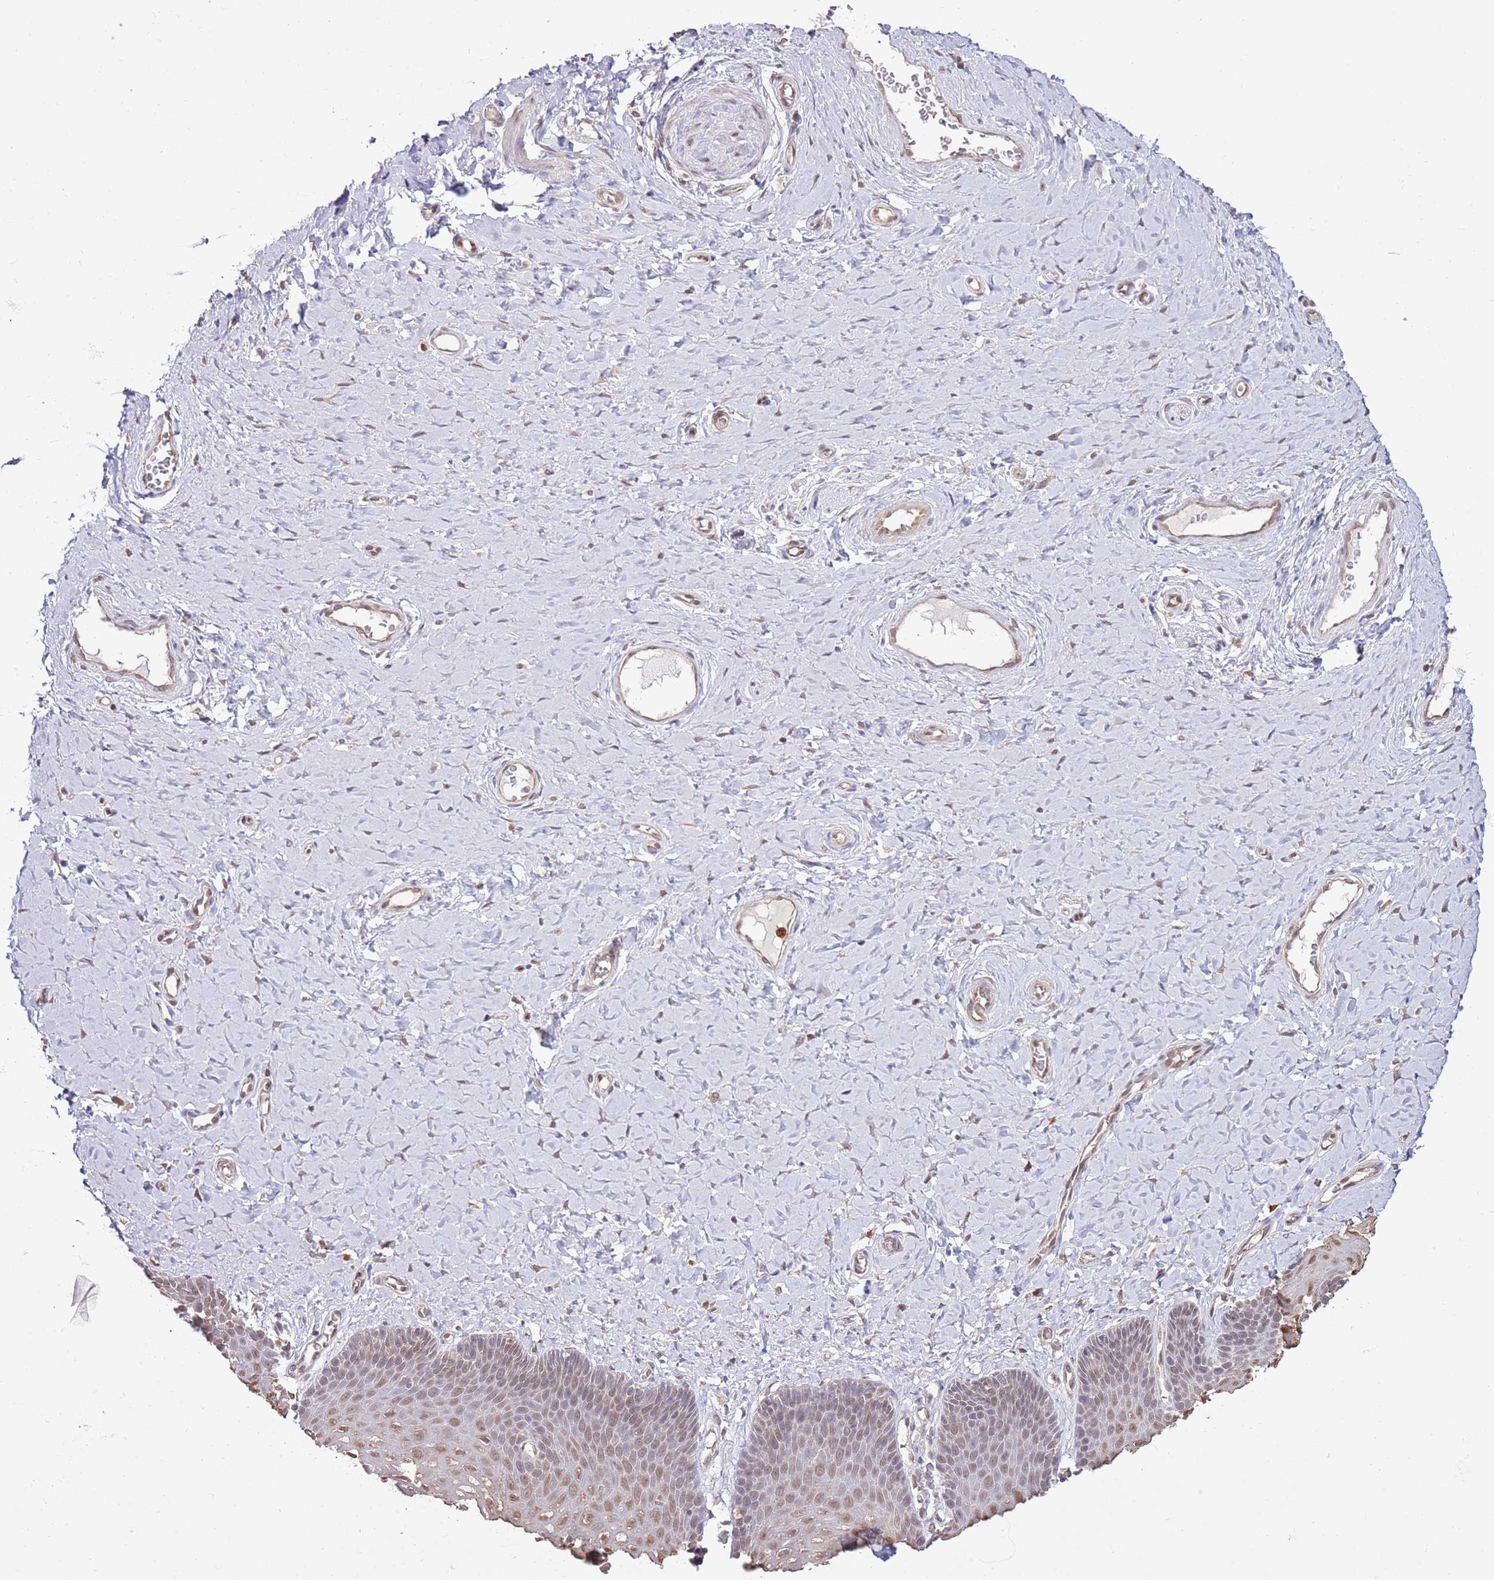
{"staining": {"intensity": "moderate", "quantity": "25%-75%", "location": "nuclear"}, "tissue": "vagina", "cell_type": "Squamous epithelial cells", "image_type": "normal", "snomed": [{"axis": "morphology", "description": "Normal tissue, NOS"}, {"axis": "topography", "description": "Vagina"}], "caption": "Protein expression analysis of normal vagina shows moderate nuclear staining in about 25%-75% of squamous epithelial cells.", "gene": "AMIGO1", "patient": {"sex": "female", "age": 65}}